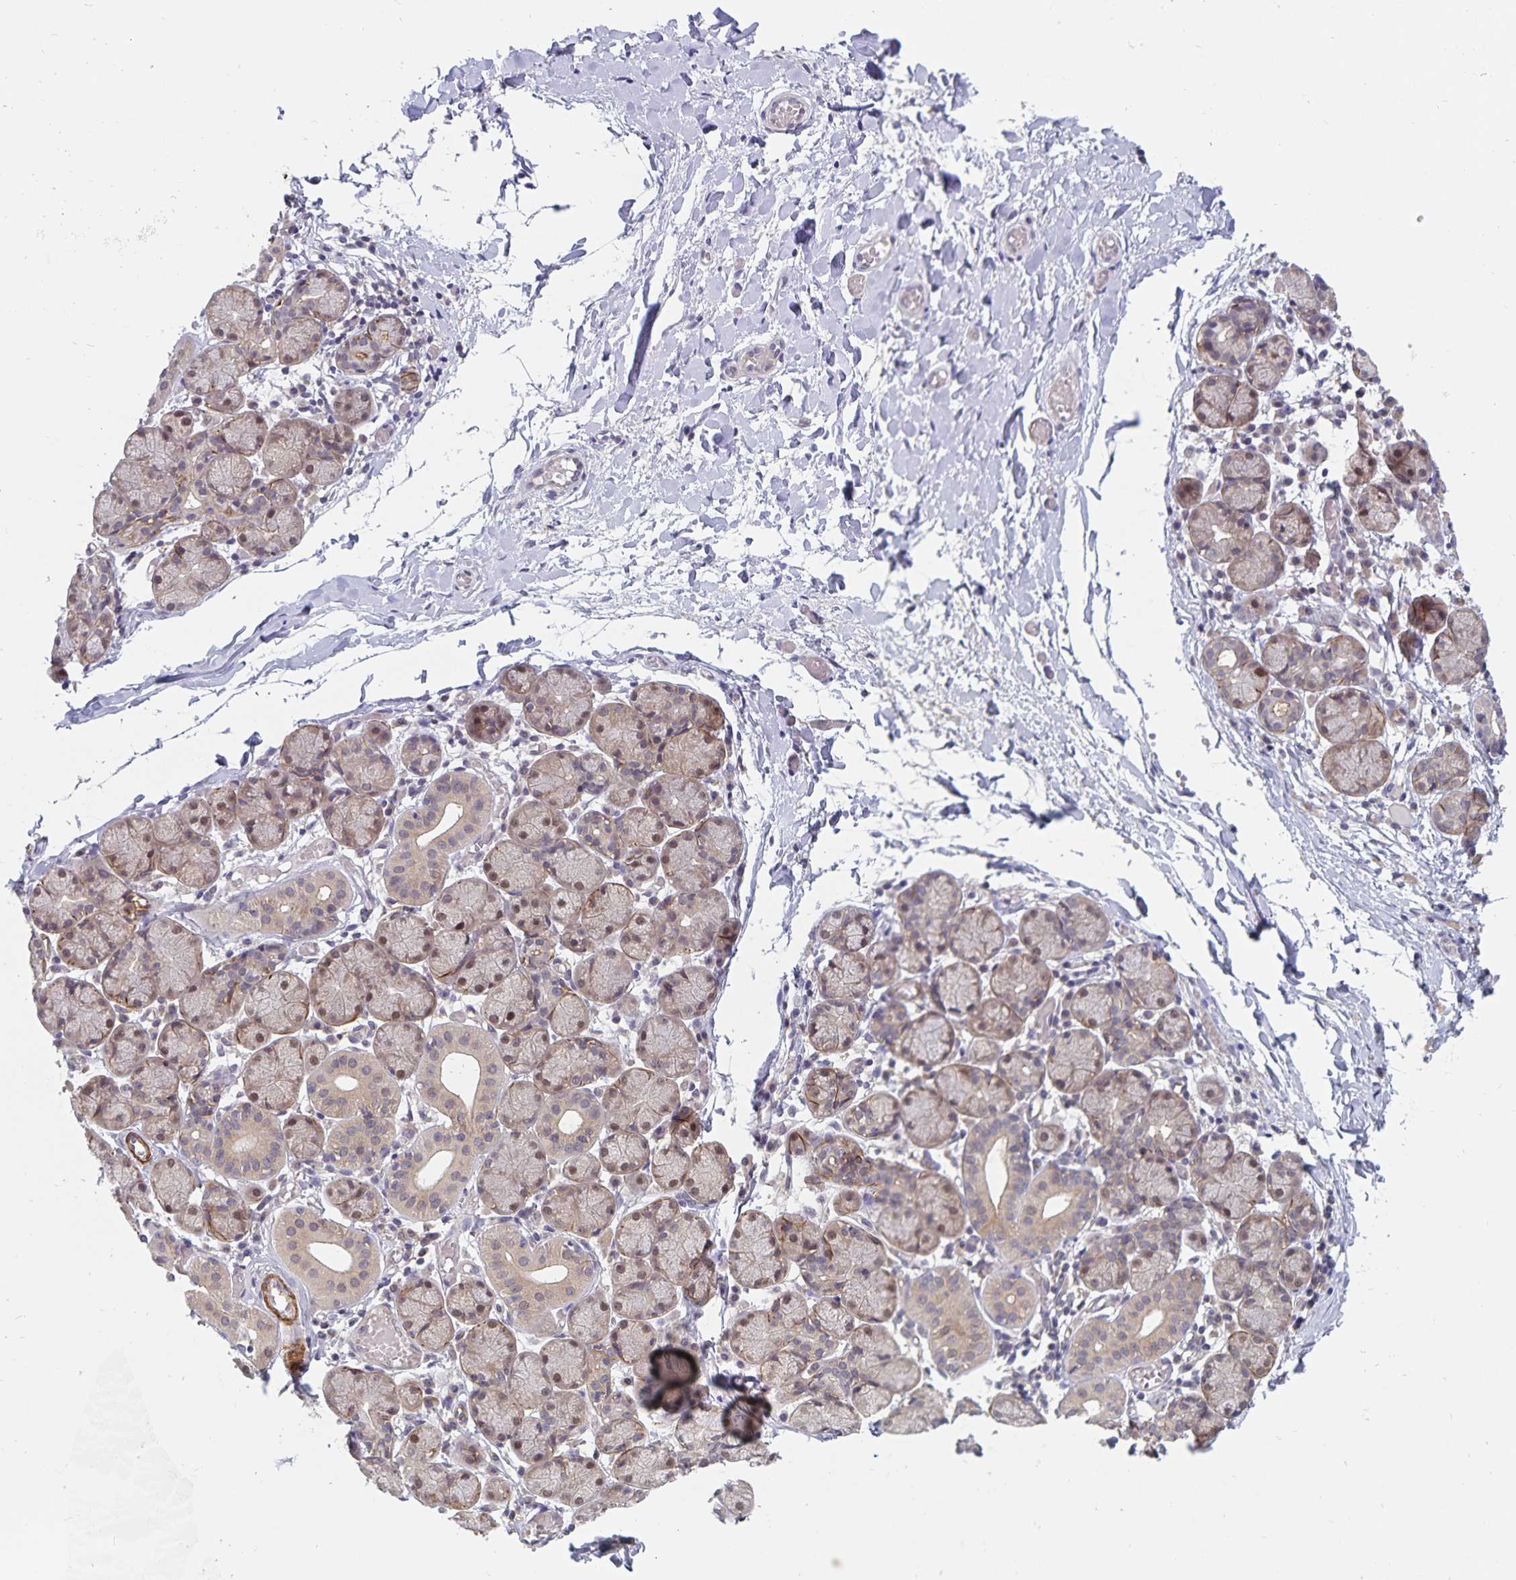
{"staining": {"intensity": "moderate", "quantity": "25%-75%", "location": "nuclear"}, "tissue": "salivary gland", "cell_type": "Glandular cells", "image_type": "normal", "snomed": [{"axis": "morphology", "description": "Normal tissue, NOS"}, {"axis": "topography", "description": "Salivary gland"}], "caption": "Protein positivity by immunohistochemistry demonstrates moderate nuclear positivity in approximately 25%-75% of glandular cells in benign salivary gland. The staining was performed using DAB to visualize the protein expression in brown, while the nuclei were stained in blue with hematoxylin (Magnification: 20x).", "gene": "BAG6", "patient": {"sex": "female", "age": 24}}